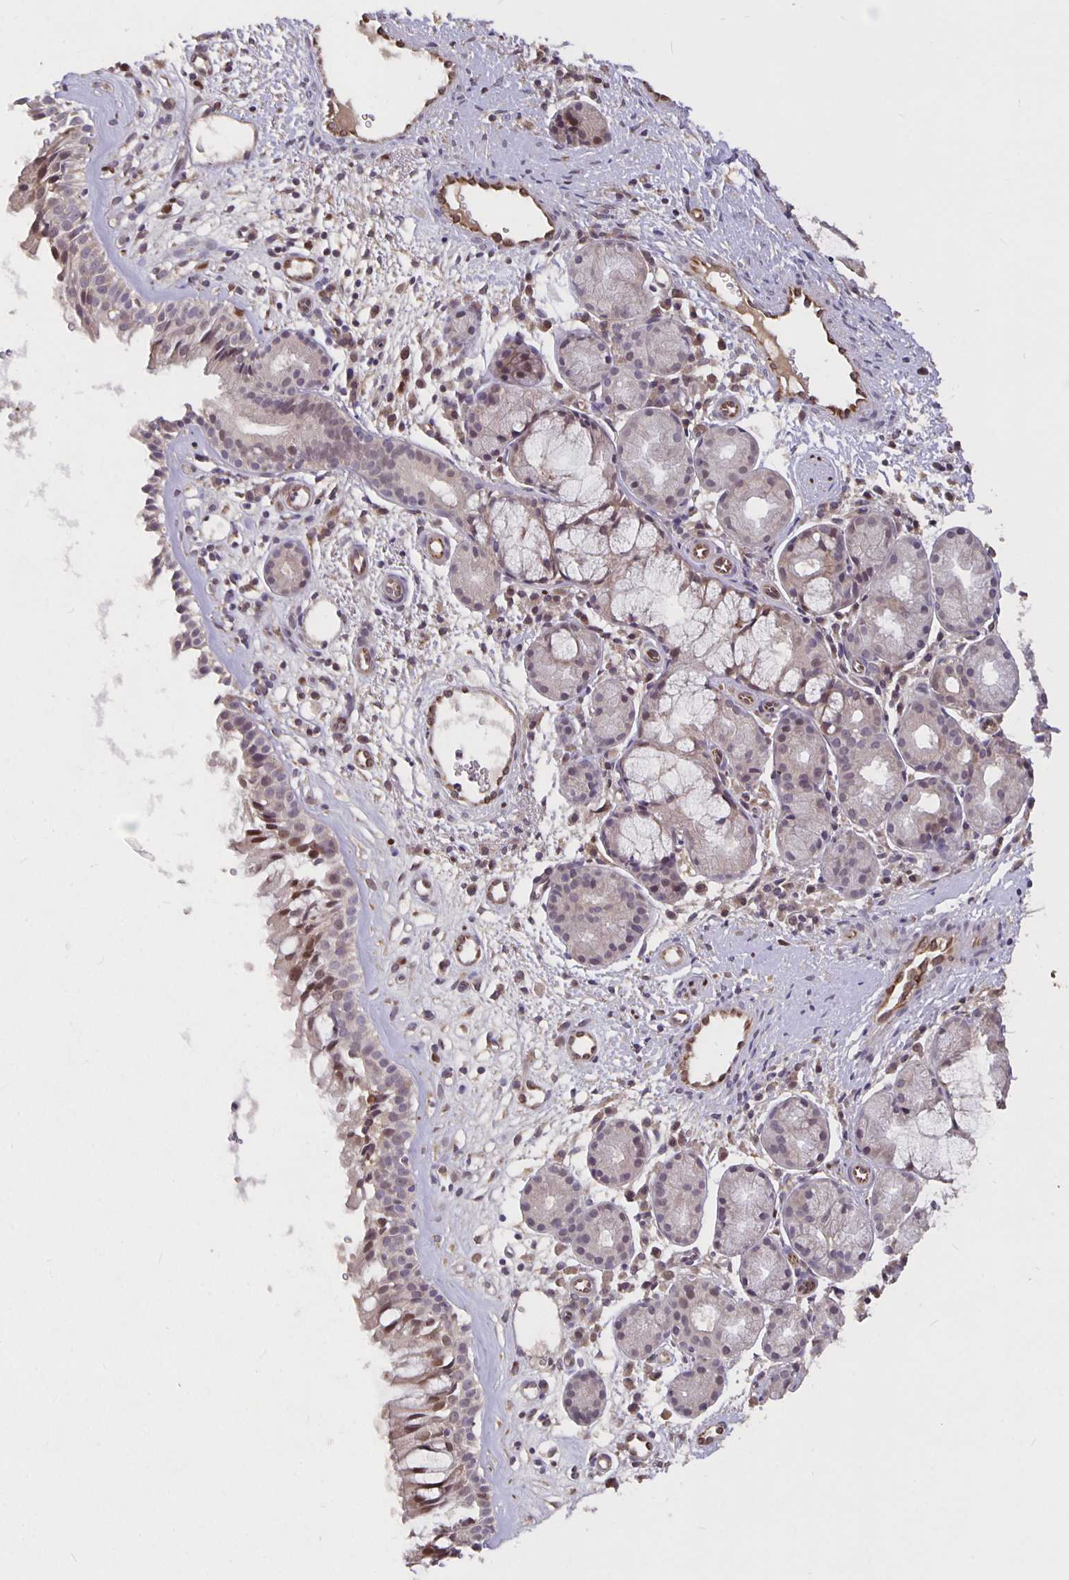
{"staining": {"intensity": "negative", "quantity": "none", "location": "none"}, "tissue": "nasopharynx", "cell_type": "Respiratory epithelial cells", "image_type": "normal", "snomed": [{"axis": "morphology", "description": "Normal tissue, NOS"}, {"axis": "topography", "description": "Nasopharynx"}], "caption": "Unremarkable nasopharynx was stained to show a protein in brown. There is no significant staining in respiratory epithelial cells.", "gene": "NOG", "patient": {"sex": "male", "age": 65}}